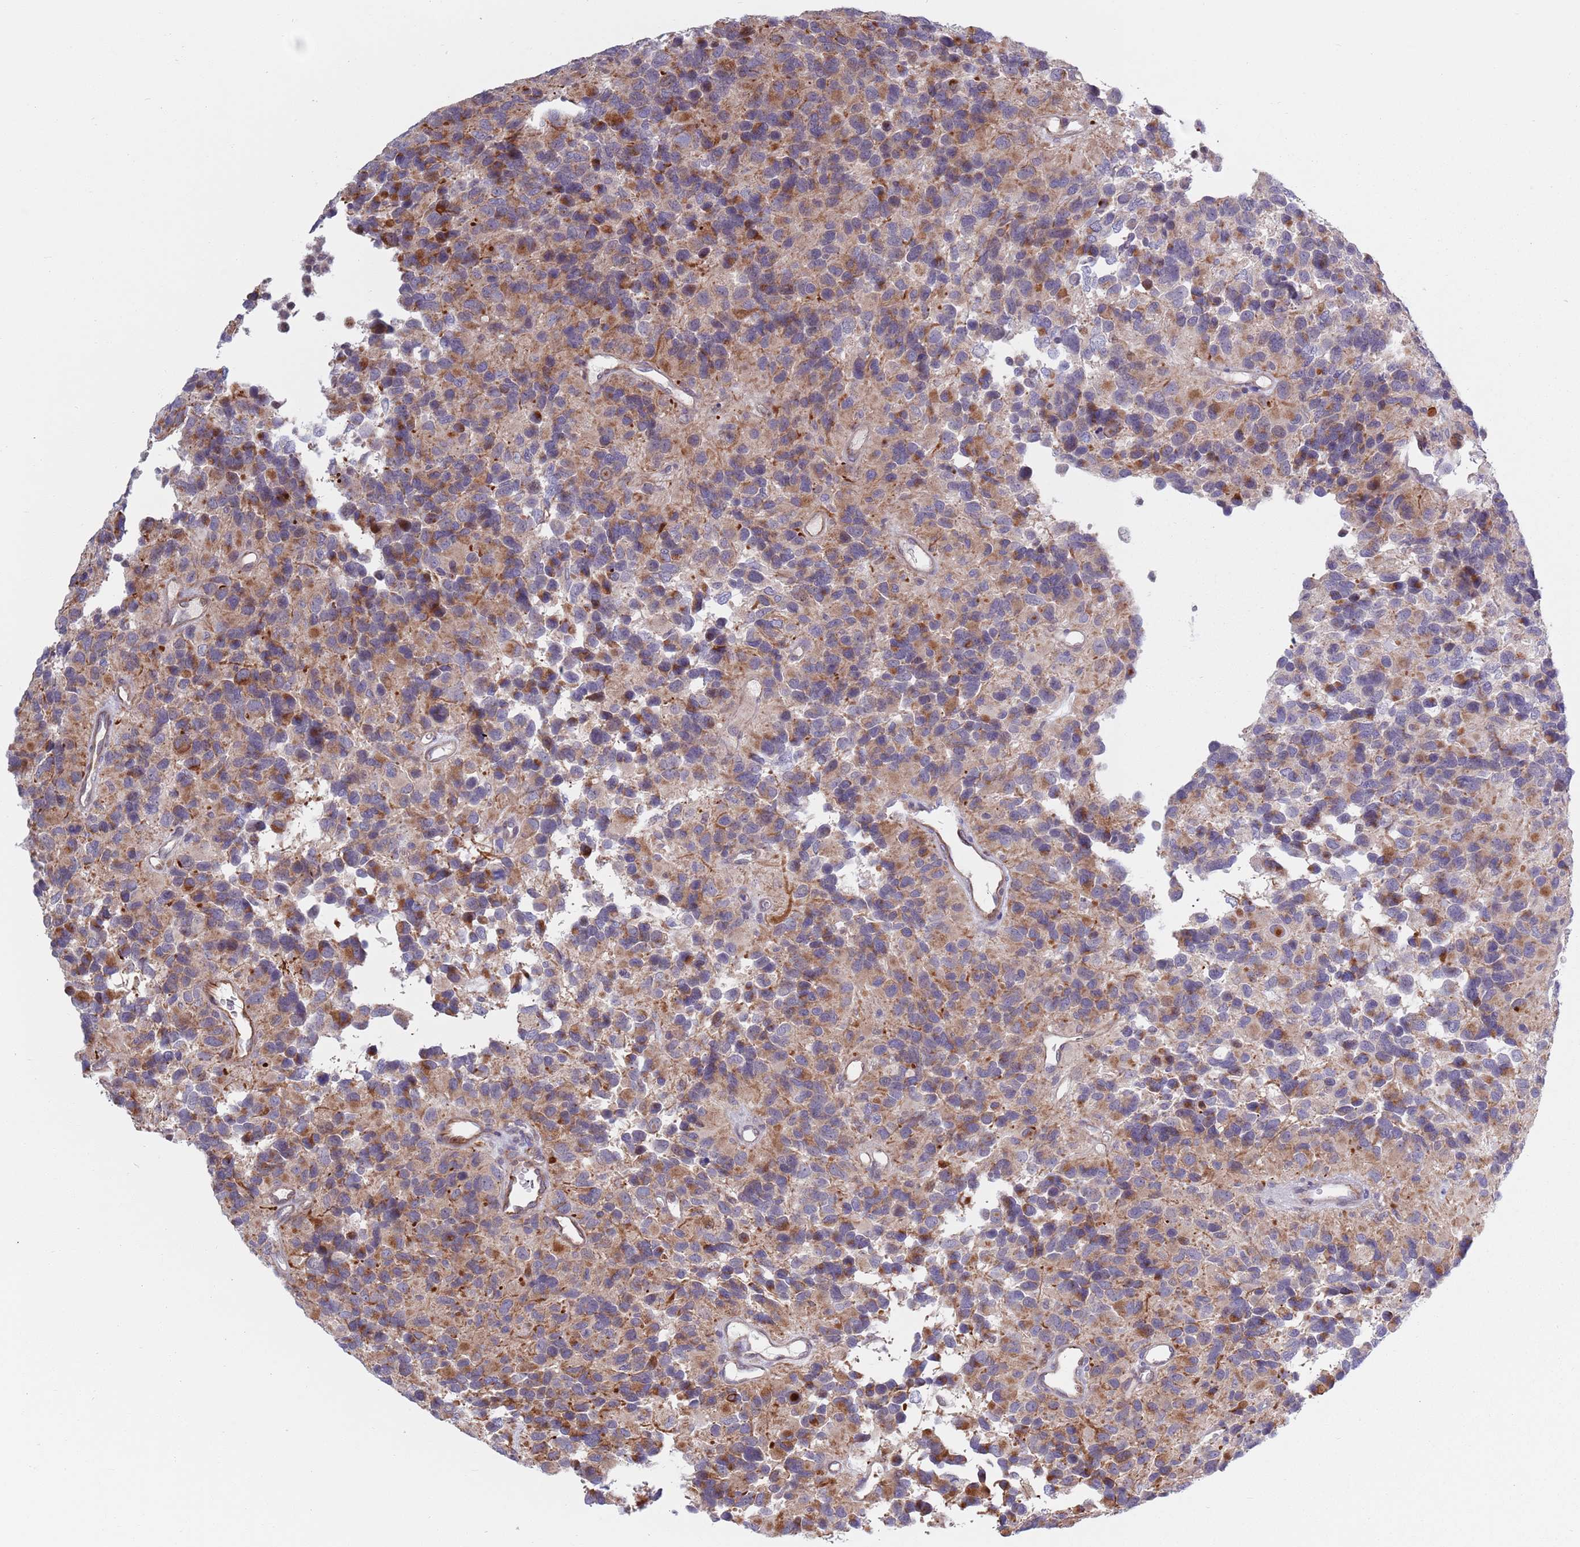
{"staining": {"intensity": "moderate", "quantity": ">75%", "location": "cytoplasmic/membranous"}, "tissue": "glioma", "cell_type": "Tumor cells", "image_type": "cancer", "snomed": [{"axis": "morphology", "description": "Glioma, malignant, High grade"}, {"axis": "topography", "description": "Brain"}], "caption": "Immunohistochemical staining of human glioma demonstrates medium levels of moderate cytoplasmic/membranous positivity in approximately >75% of tumor cells.", "gene": "TYW1", "patient": {"sex": "male", "age": 77}}